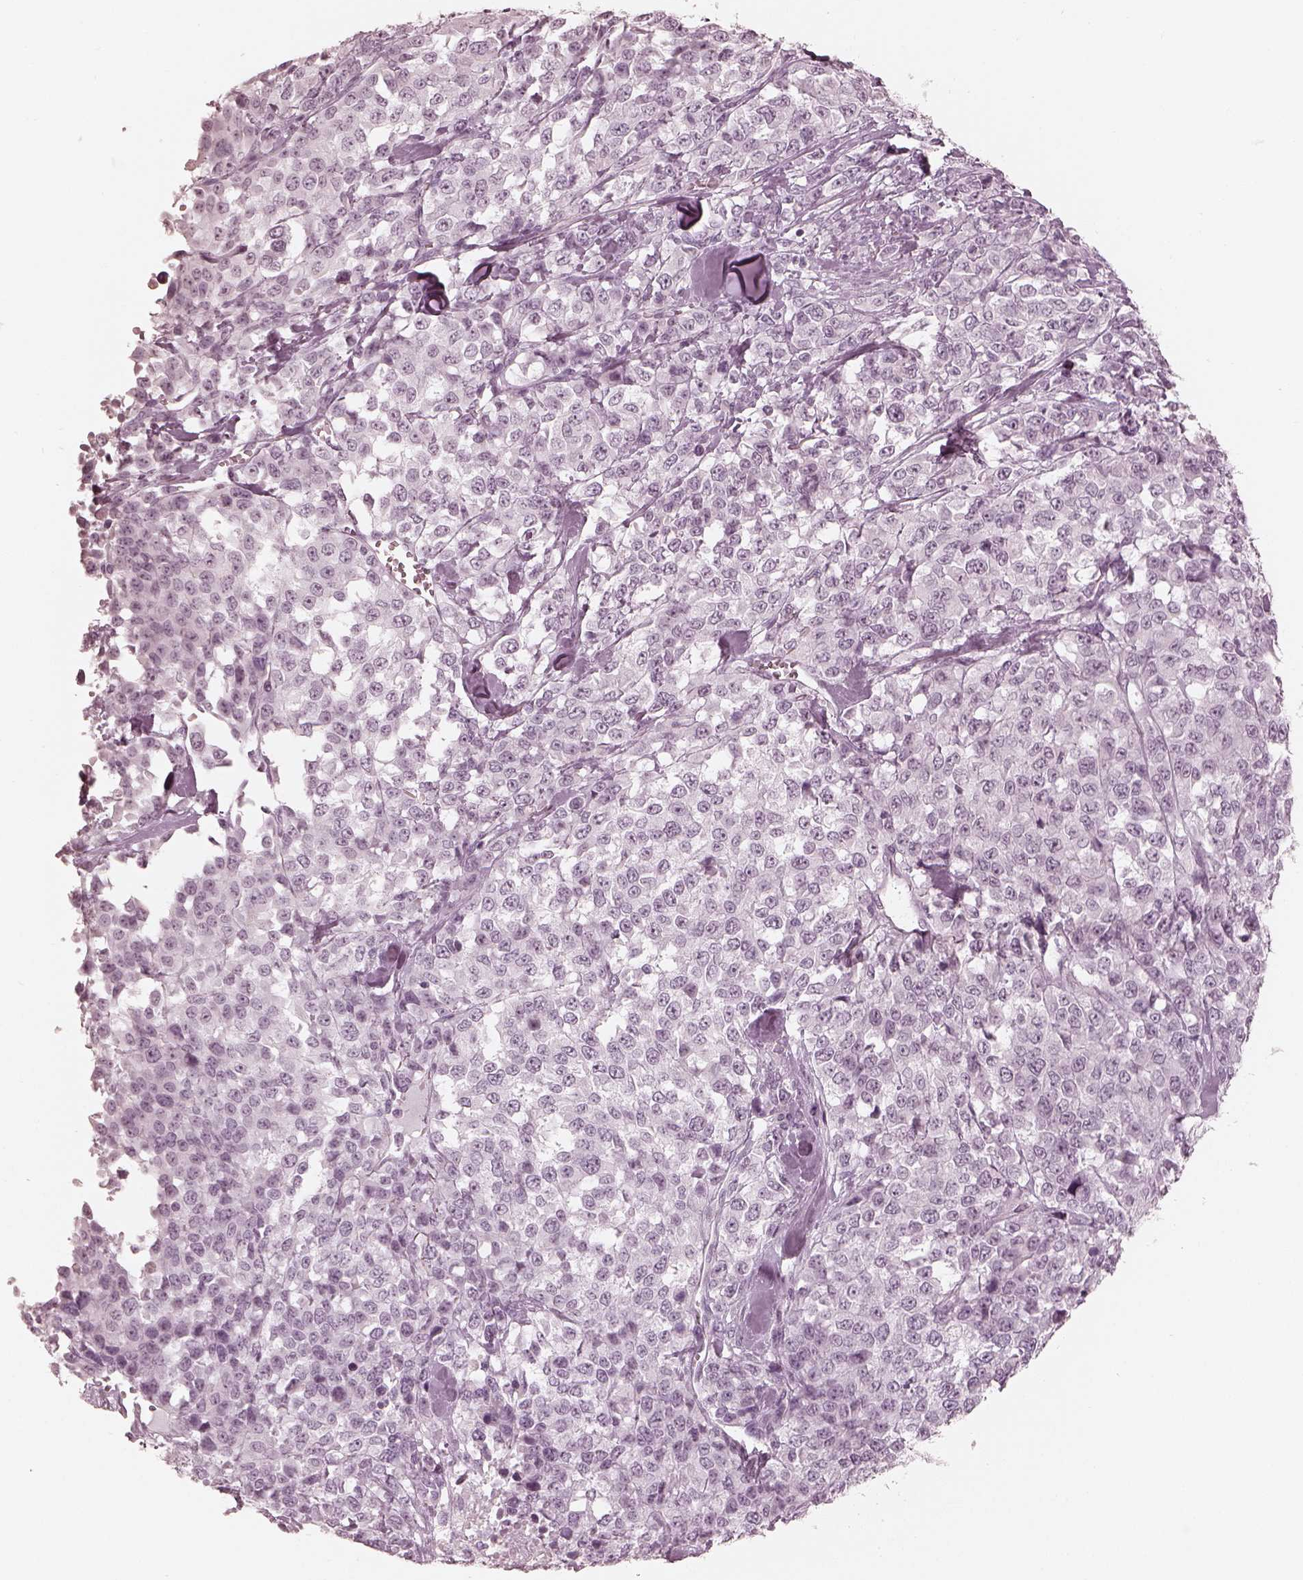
{"staining": {"intensity": "negative", "quantity": "none", "location": "none"}, "tissue": "melanoma", "cell_type": "Tumor cells", "image_type": "cancer", "snomed": [{"axis": "morphology", "description": "Malignant melanoma, Metastatic site"}, {"axis": "topography", "description": "Skin"}], "caption": "Immunohistochemical staining of melanoma demonstrates no significant expression in tumor cells.", "gene": "CALR3", "patient": {"sex": "male", "age": 84}}